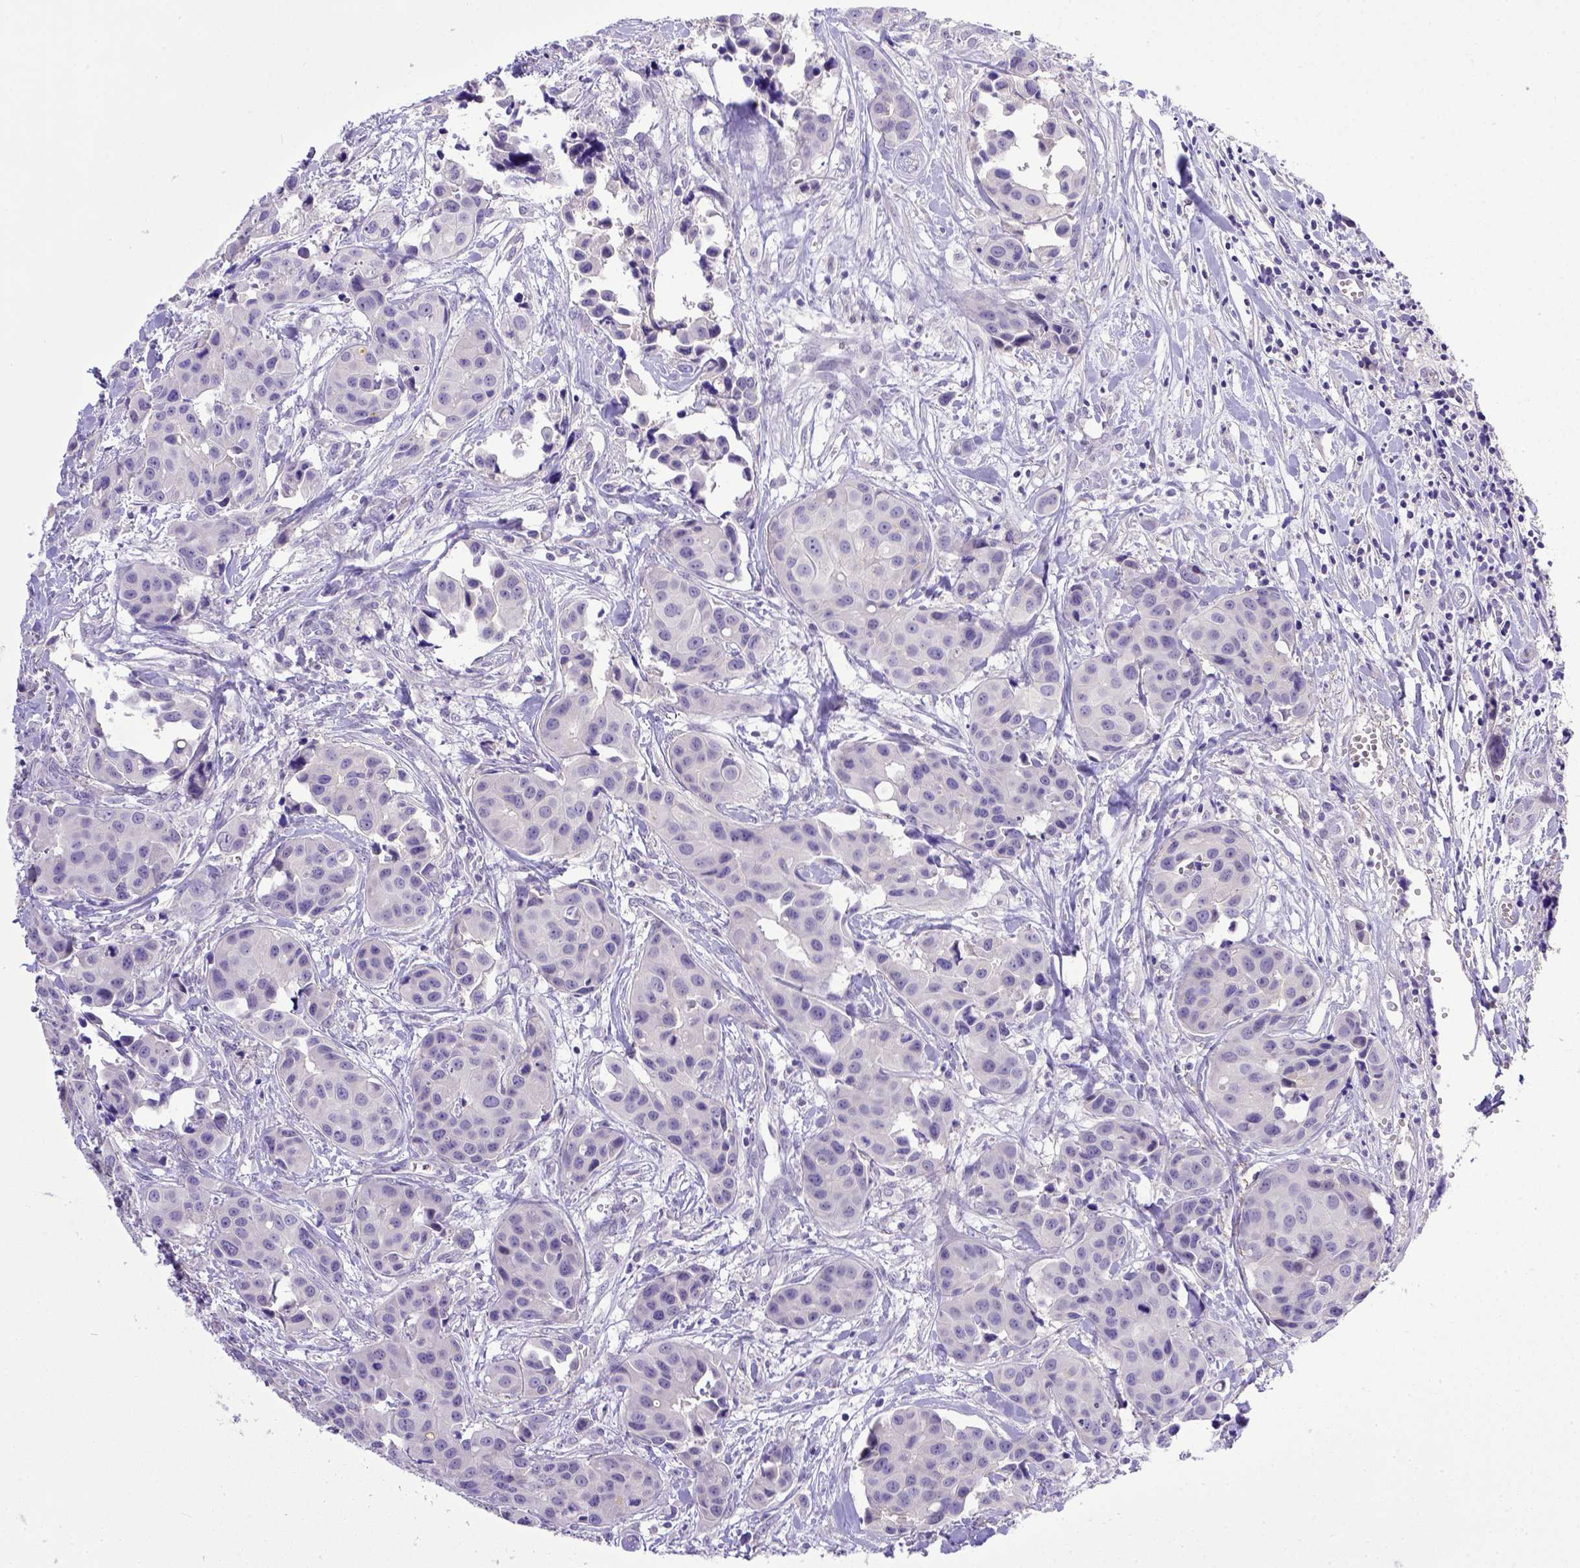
{"staining": {"intensity": "negative", "quantity": "none", "location": "none"}, "tissue": "head and neck cancer", "cell_type": "Tumor cells", "image_type": "cancer", "snomed": [{"axis": "morphology", "description": "Adenocarcinoma, NOS"}, {"axis": "topography", "description": "Head-Neck"}], "caption": "DAB (3,3'-diaminobenzidine) immunohistochemical staining of human adenocarcinoma (head and neck) demonstrates no significant positivity in tumor cells.", "gene": "BTN1A1", "patient": {"sex": "male", "age": 76}}